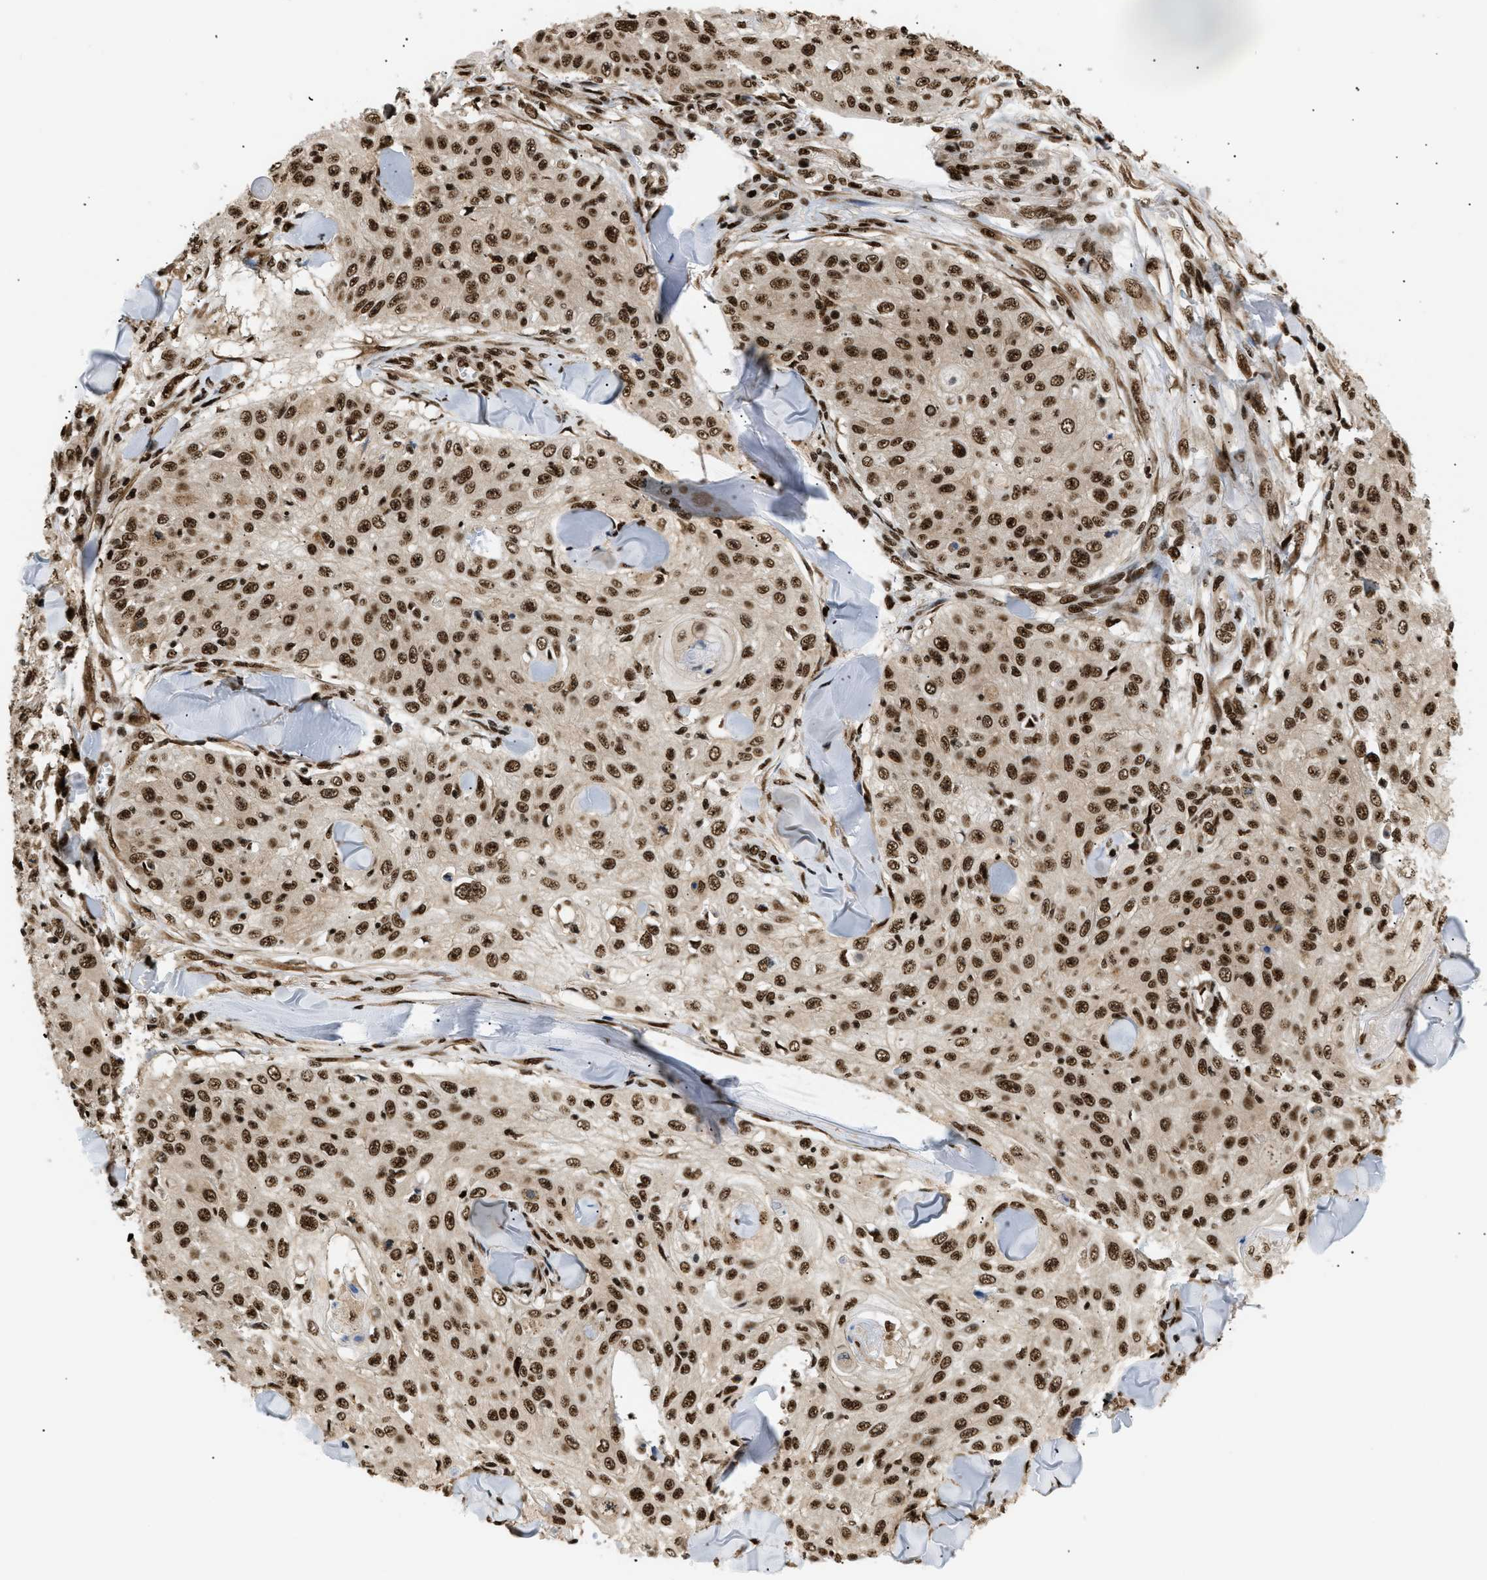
{"staining": {"intensity": "moderate", "quantity": ">75%", "location": "nuclear"}, "tissue": "skin cancer", "cell_type": "Tumor cells", "image_type": "cancer", "snomed": [{"axis": "morphology", "description": "Squamous cell carcinoma, NOS"}, {"axis": "topography", "description": "Skin"}], "caption": "Immunohistochemistry (DAB) staining of skin cancer (squamous cell carcinoma) reveals moderate nuclear protein staining in approximately >75% of tumor cells.", "gene": "RBM5", "patient": {"sex": "male", "age": 86}}